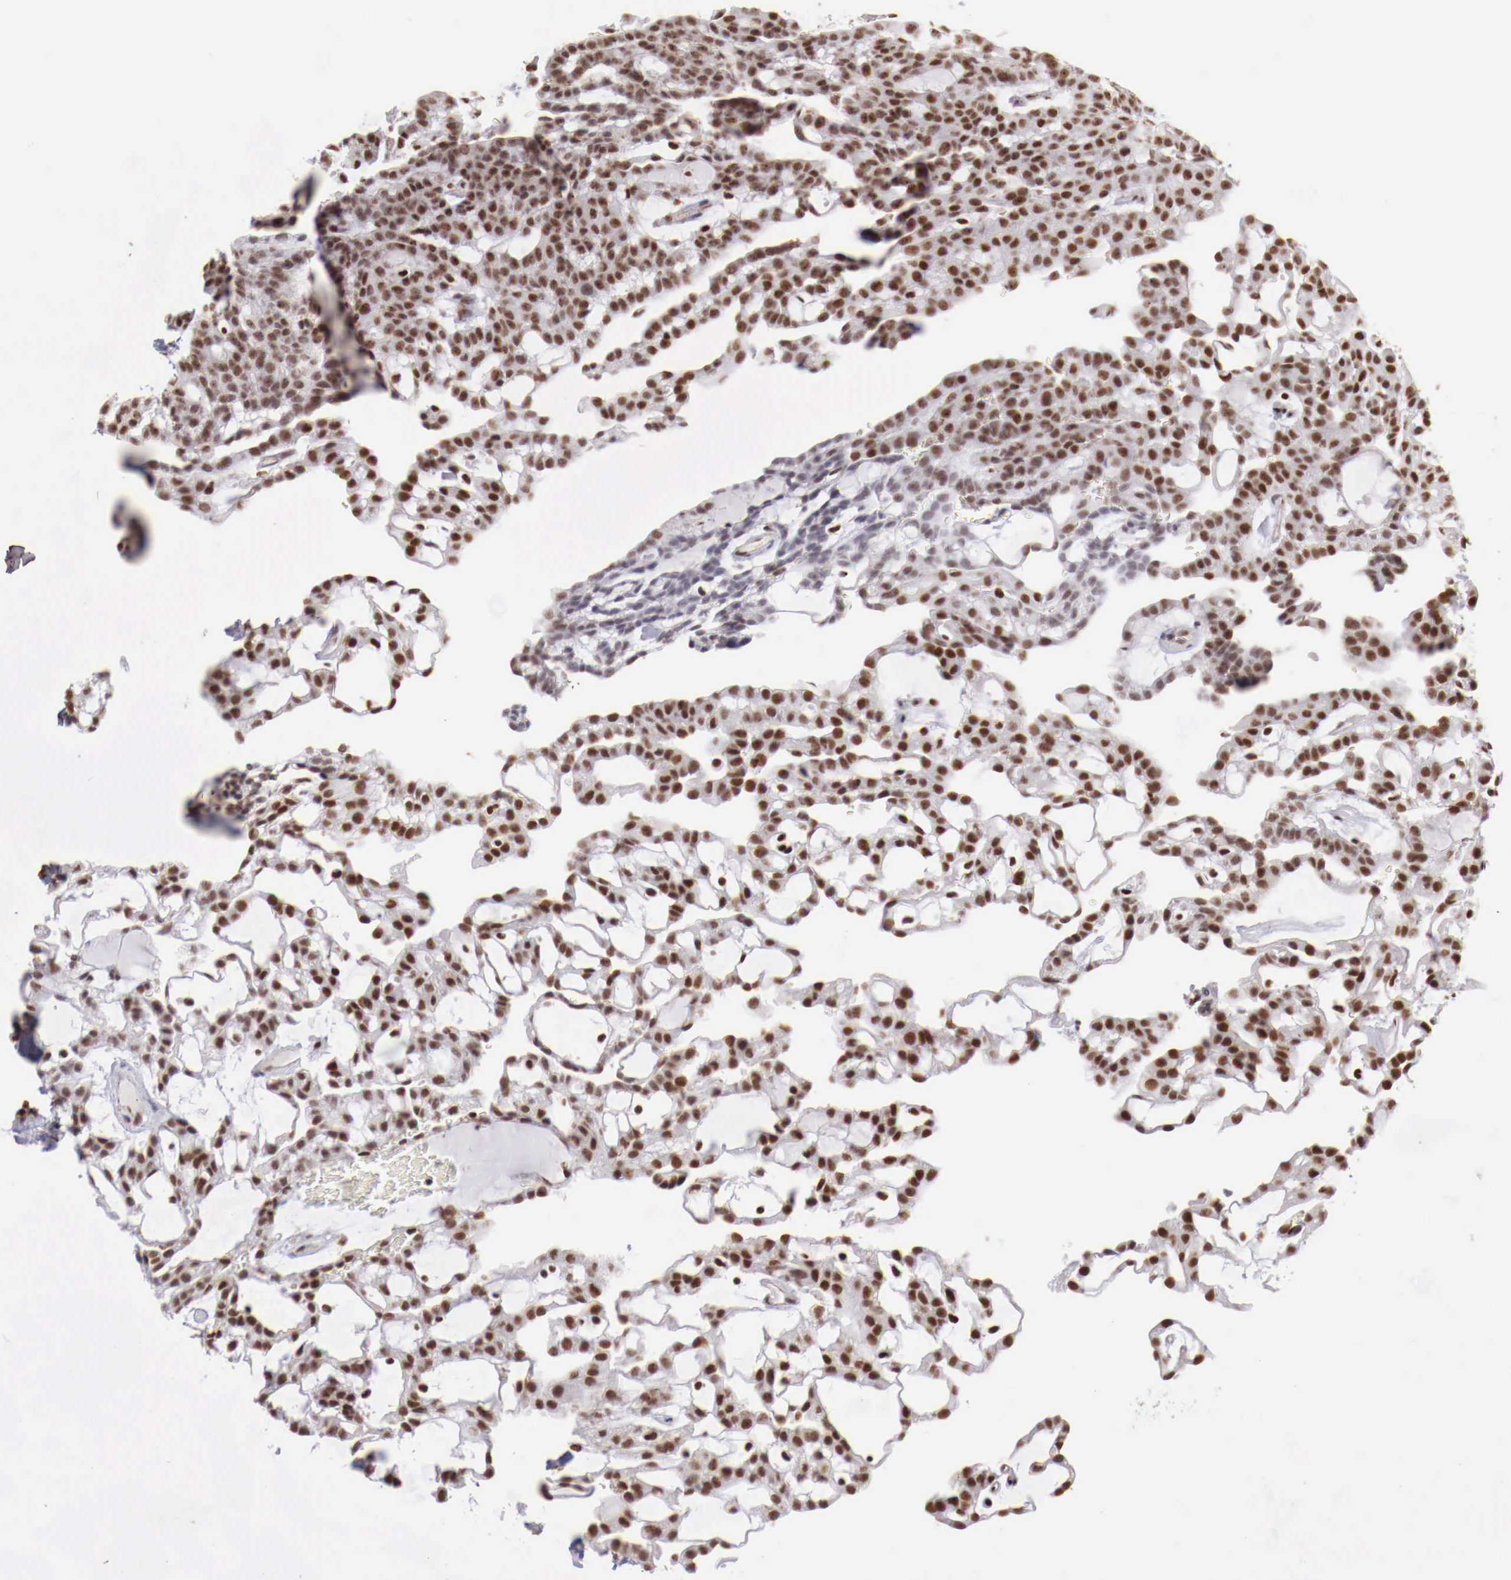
{"staining": {"intensity": "moderate", "quantity": ">75%", "location": "nuclear"}, "tissue": "renal cancer", "cell_type": "Tumor cells", "image_type": "cancer", "snomed": [{"axis": "morphology", "description": "Adenocarcinoma, NOS"}, {"axis": "topography", "description": "Kidney"}], "caption": "Immunohistochemical staining of human renal cancer exhibits medium levels of moderate nuclear positivity in approximately >75% of tumor cells. (brown staining indicates protein expression, while blue staining denotes nuclei).", "gene": "MAX", "patient": {"sex": "male", "age": 63}}